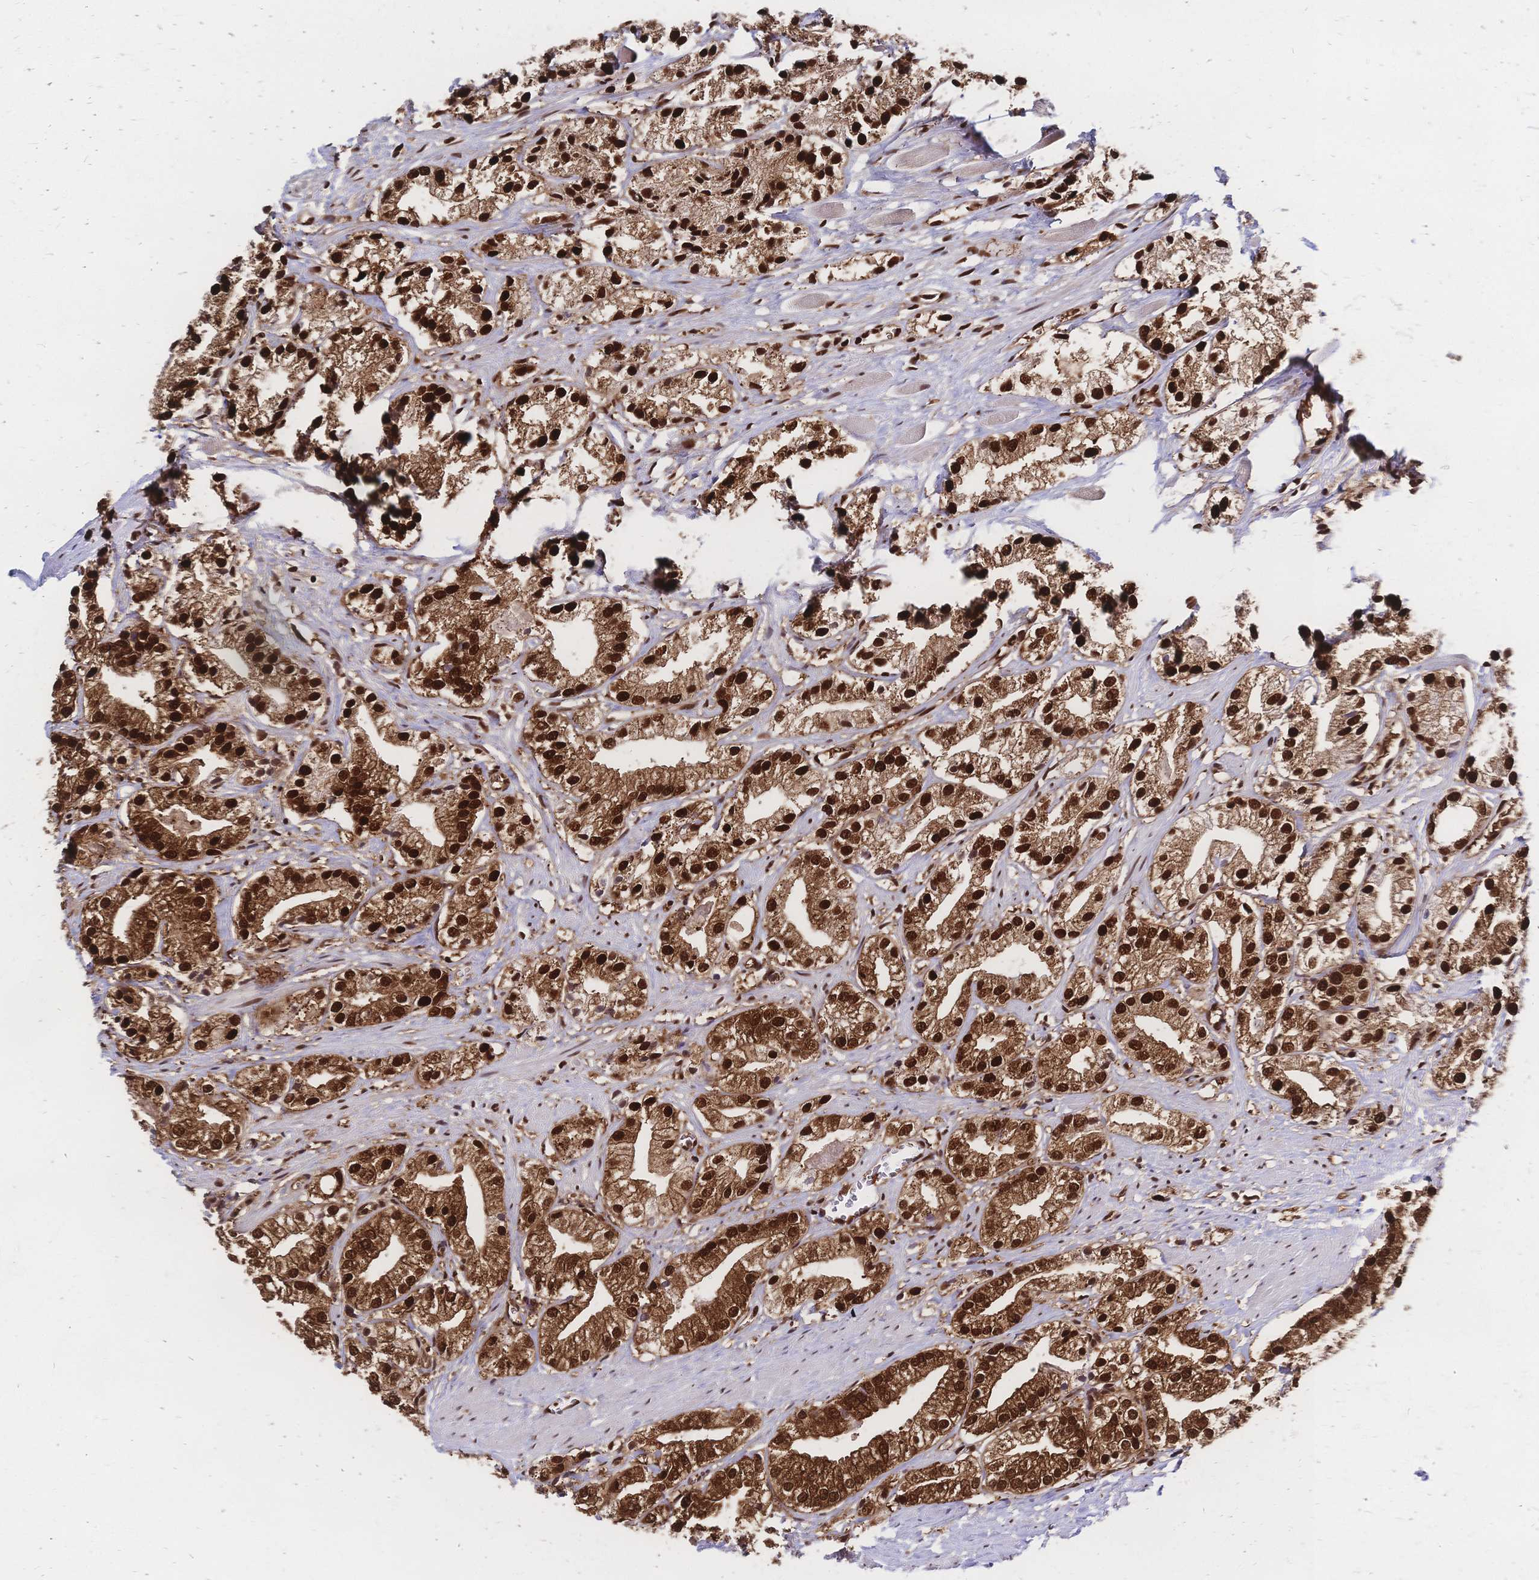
{"staining": {"intensity": "strong", "quantity": ">75%", "location": "cytoplasmic/membranous,nuclear"}, "tissue": "prostate cancer", "cell_type": "Tumor cells", "image_type": "cancer", "snomed": [{"axis": "morphology", "description": "Adenocarcinoma, Low grade"}, {"axis": "topography", "description": "Prostate"}], "caption": "The micrograph exhibits staining of prostate cancer, revealing strong cytoplasmic/membranous and nuclear protein staining (brown color) within tumor cells.", "gene": "HDGF", "patient": {"sex": "male", "age": 69}}